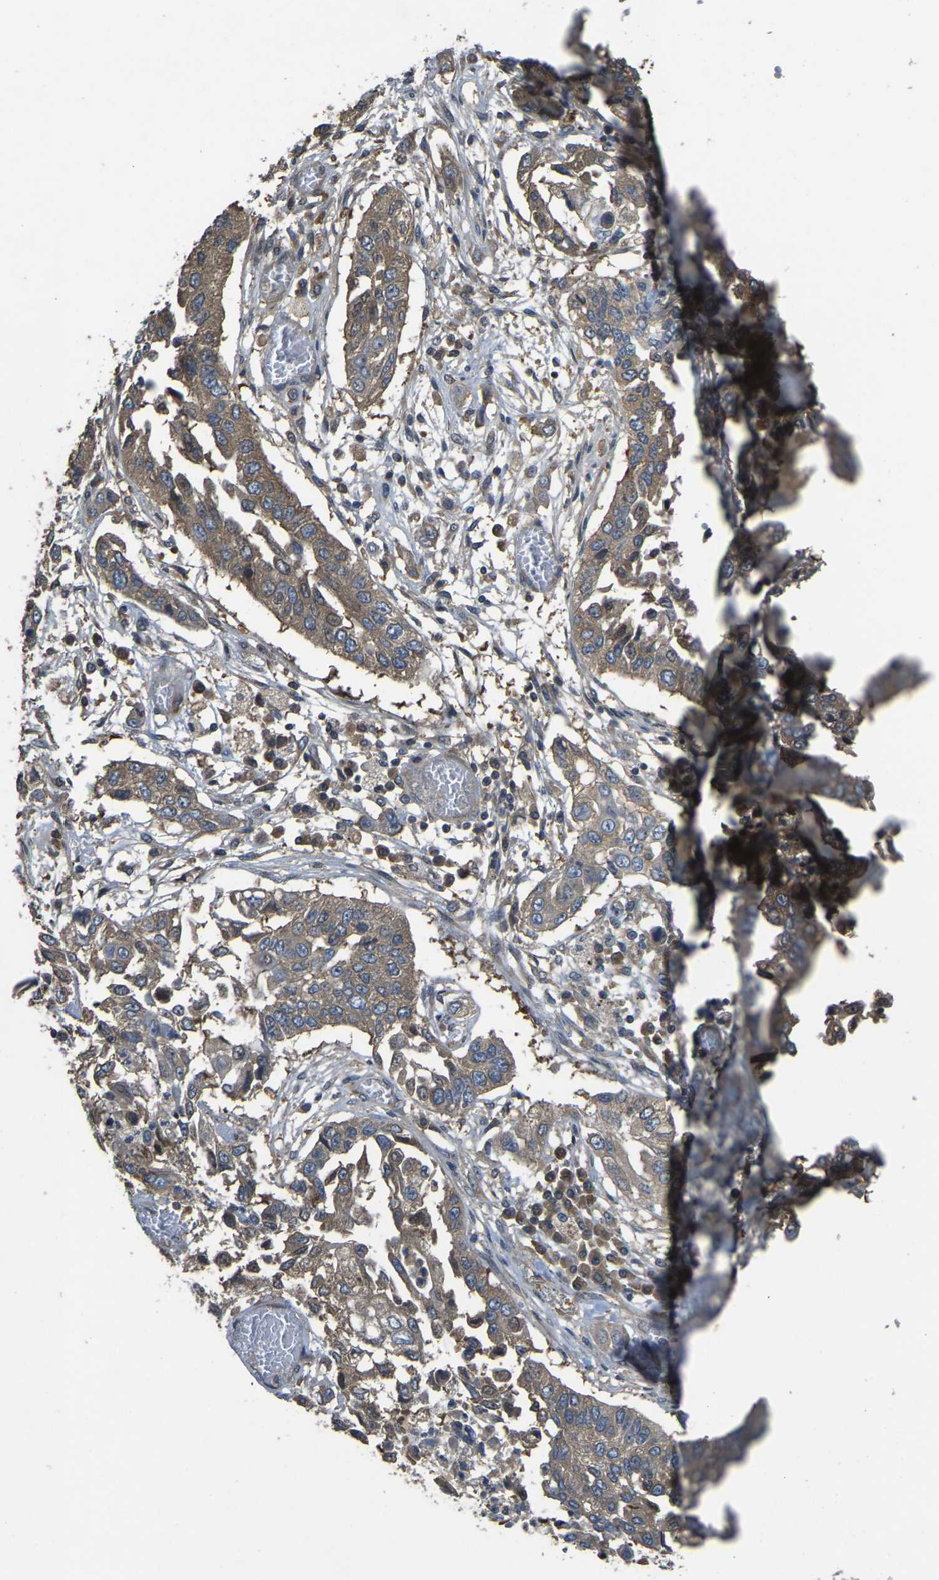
{"staining": {"intensity": "moderate", "quantity": ">75%", "location": "cytoplasmic/membranous"}, "tissue": "lung cancer", "cell_type": "Tumor cells", "image_type": "cancer", "snomed": [{"axis": "morphology", "description": "Squamous cell carcinoma, NOS"}, {"axis": "topography", "description": "Lung"}], "caption": "Protein expression analysis of human lung squamous cell carcinoma reveals moderate cytoplasmic/membranous expression in about >75% of tumor cells.", "gene": "AIMP1", "patient": {"sex": "male", "age": 71}}